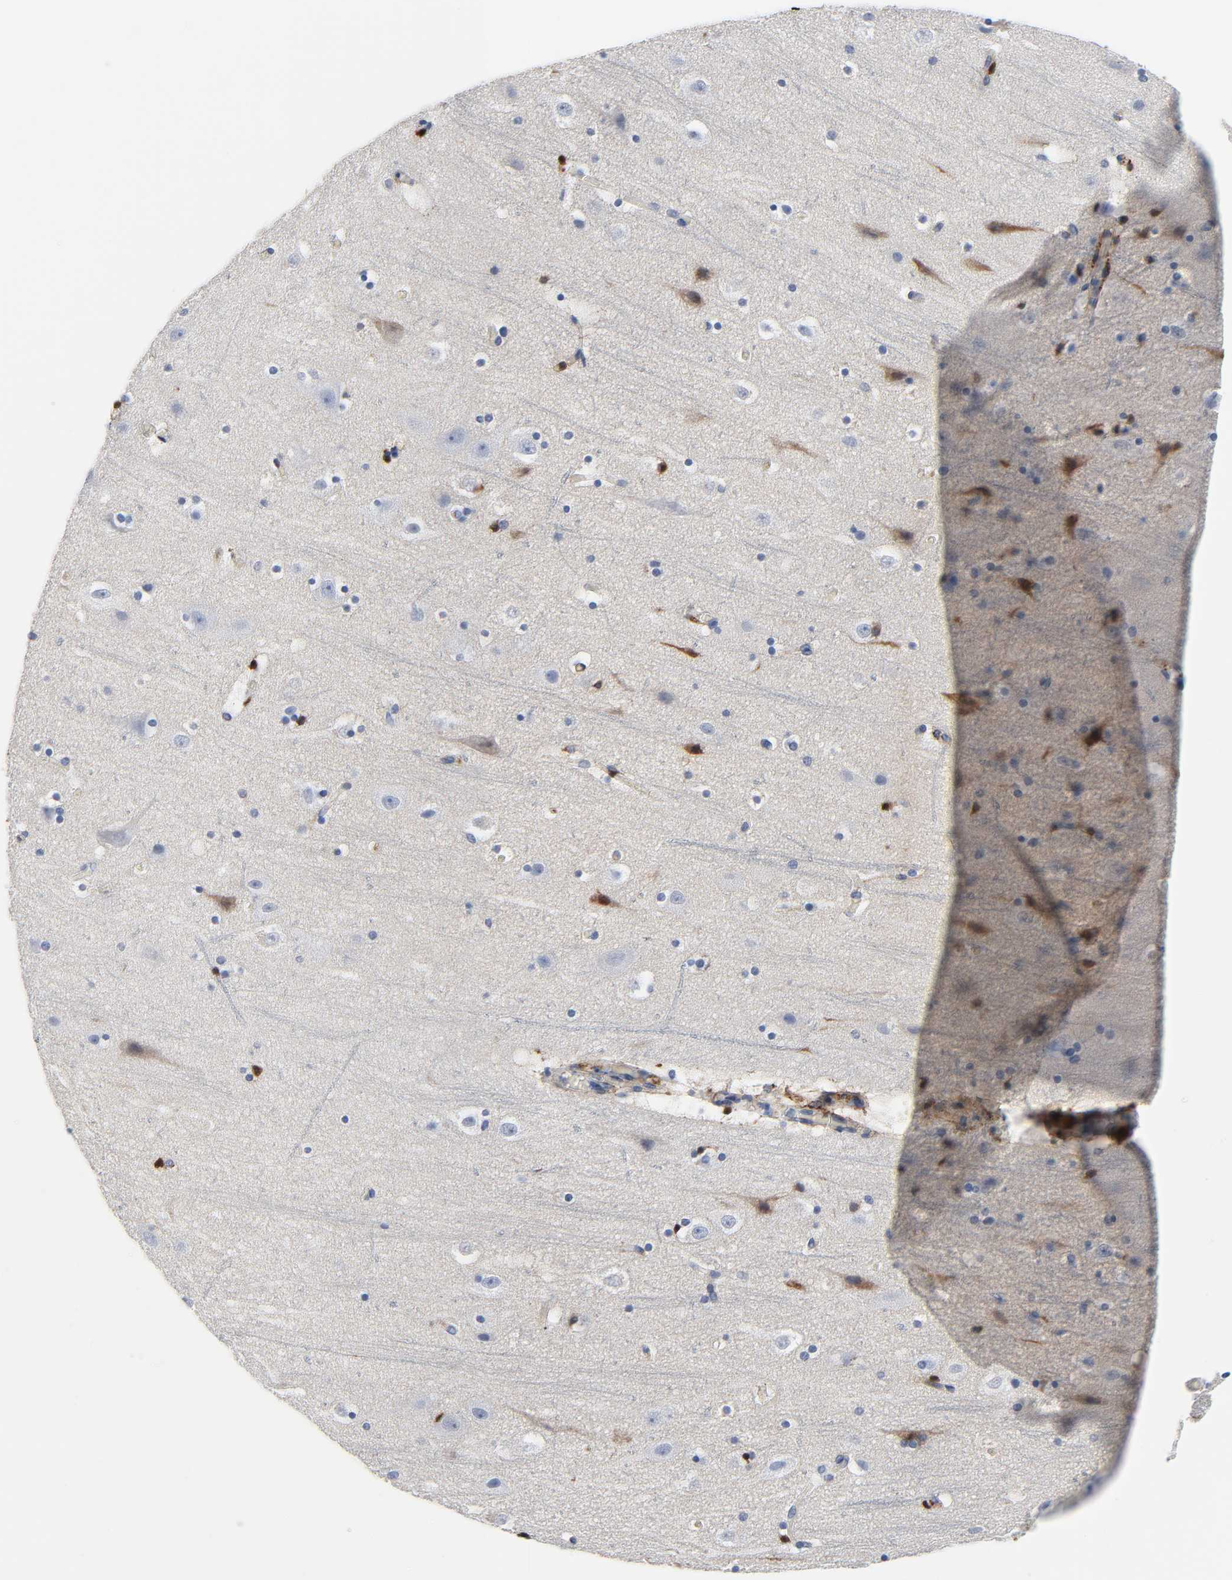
{"staining": {"intensity": "moderate", "quantity": "25%-75%", "location": "cytoplasmic/membranous"}, "tissue": "cerebral cortex", "cell_type": "Endothelial cells", "image_type": "normal", "snomed": [{"axis": "morphology", "description": "Normal tissue, NOS"}, {"axis": "topography", "description": "Cerebral cortex"}], "caption": "Immunohistochemical staining of normal cerebral cortex demonstrates 25%-75% levels of moderate cytoplasmic/membranous protein positivity in about 25%-75% of endothelial cells. The protein is stained brown, and the nuclei are stained in blue (DAB IHC with brightfield microscopy, high magnification).", "gene": "FBLN1", "patient": {"sex": "male", "age": 45}}